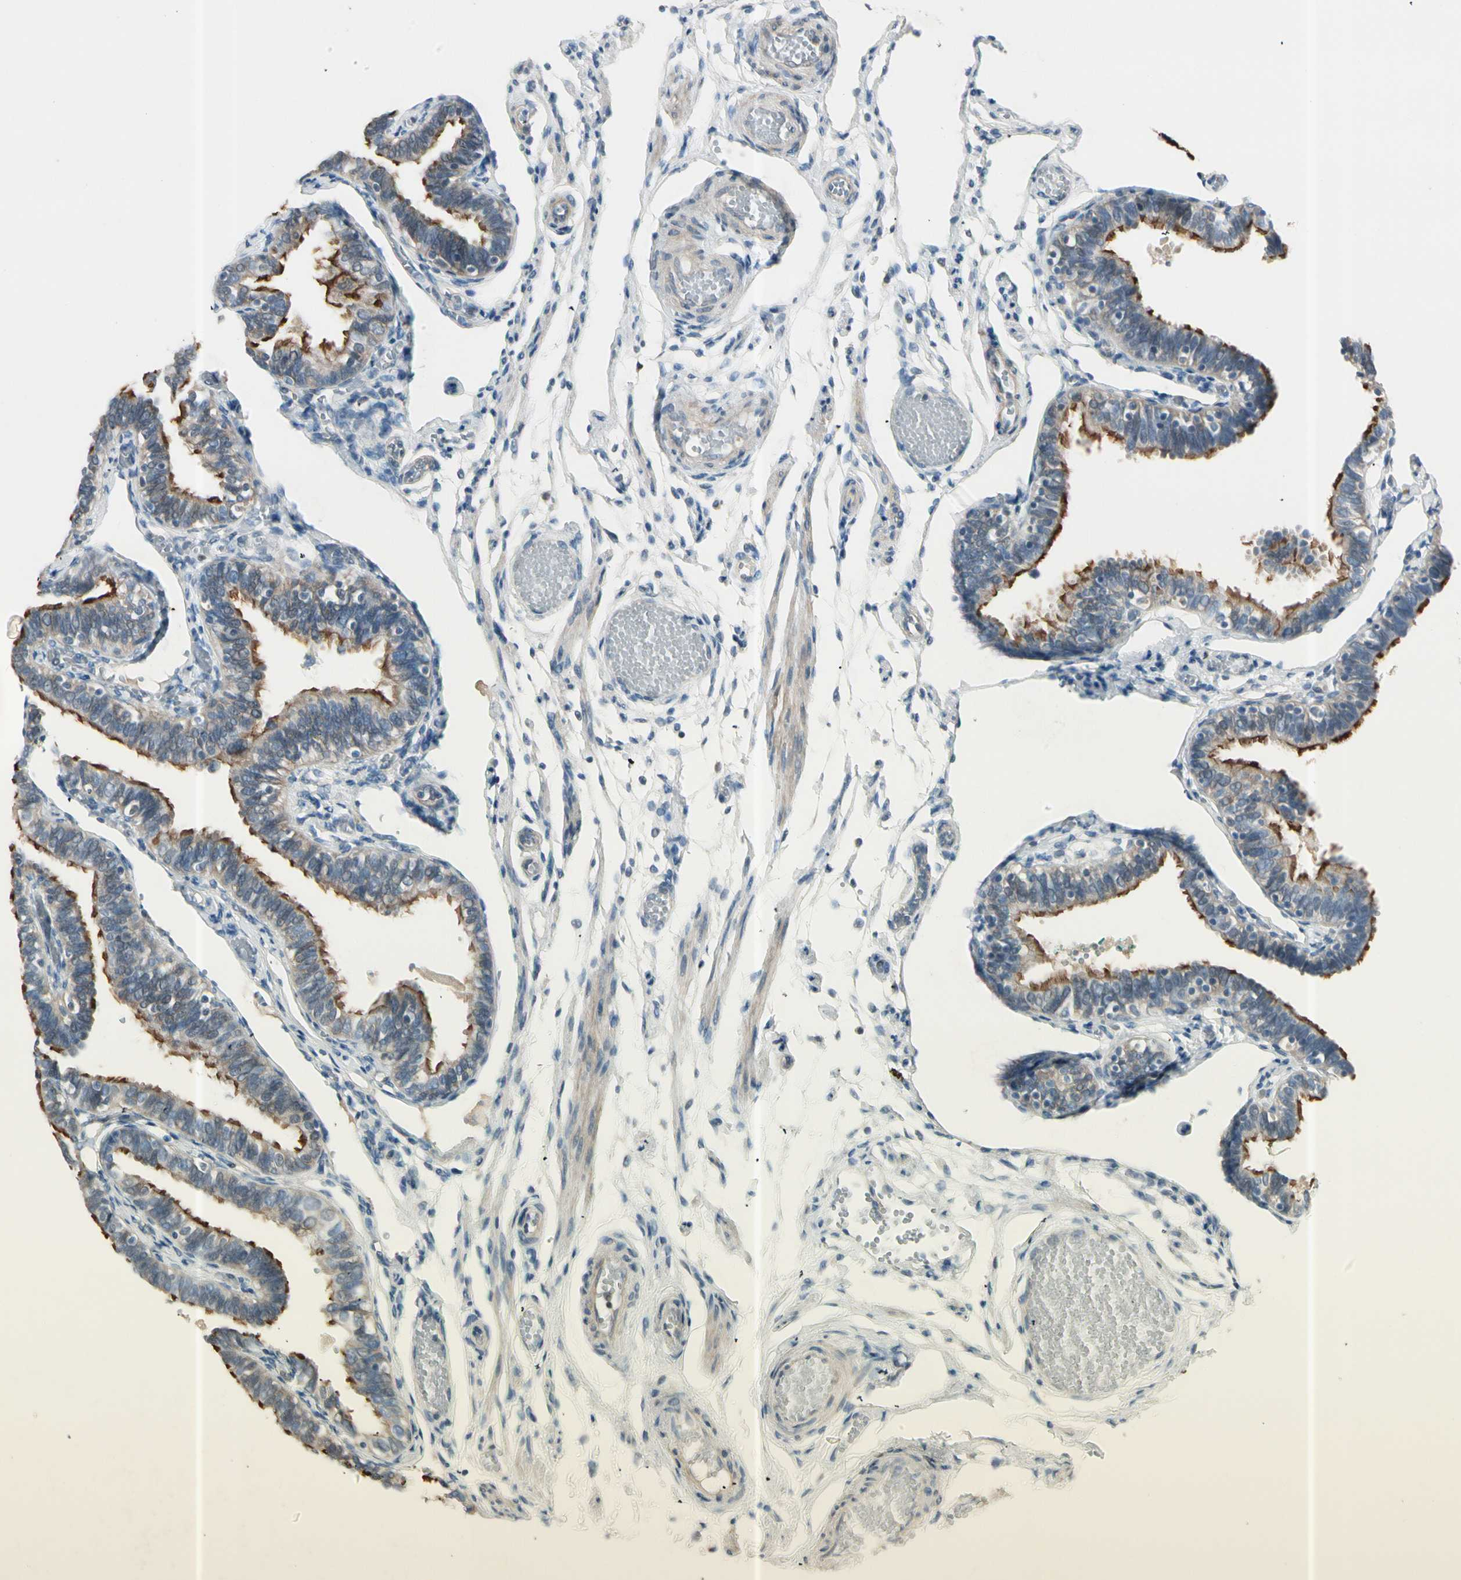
{"staining": {"intensity": "strong", "quantity": "25%-75%", "location": "cytoplasmic/membranous"}, "tissue": "fallopian tube", "cell_type": "Glandular cells", "image_type": "normal", "snomed": [{"axis": "morphology", "description": "Normal tissue, NOS"}, {"axis": "topography", "description": "Fallopian tube"}], "caption": "Immunohistochemical staining of benign human fallopian tube displays strong cytoplasmic/membranous protein staining in approximately 25%-75% of glandular cells.", "gene": "CYP2E1", "patient": {"sex": "female", "age": 46}}